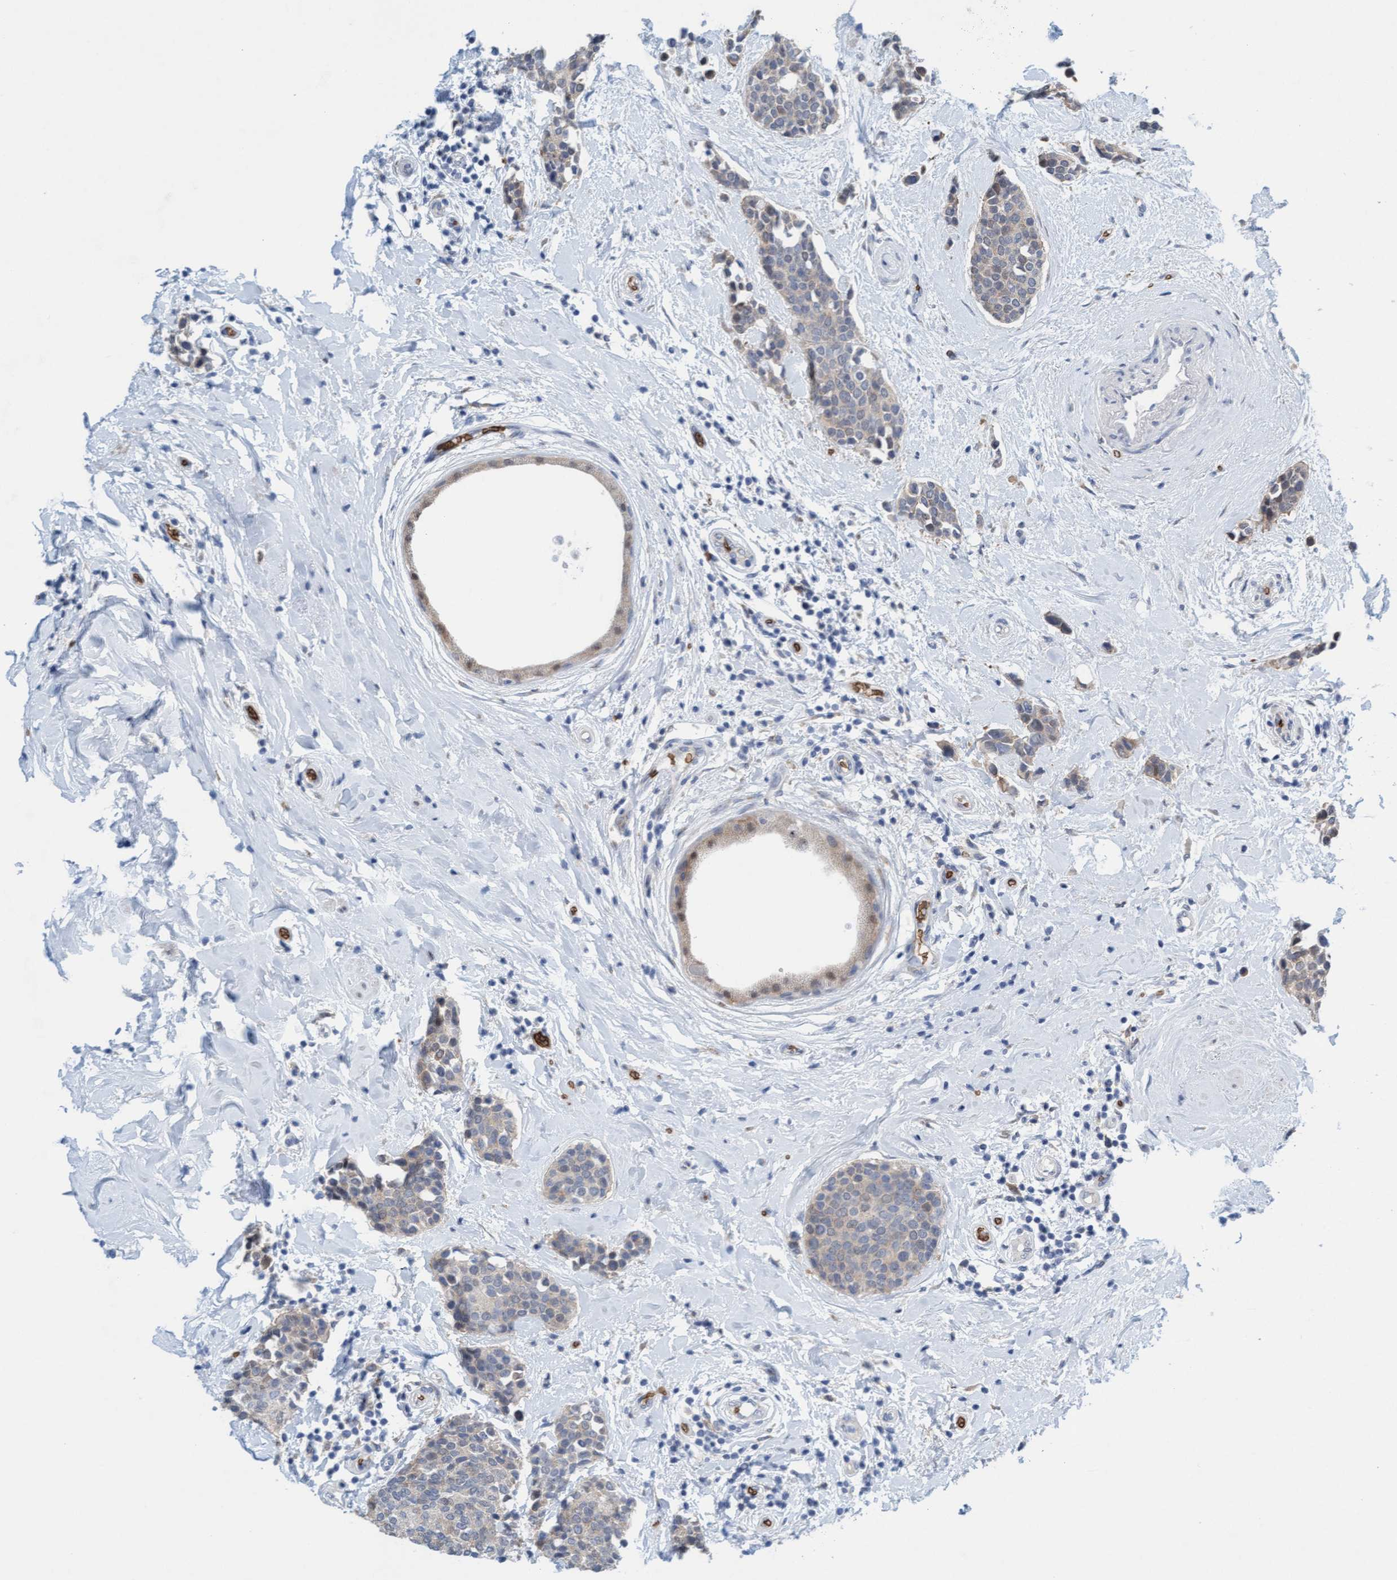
{"staining": {"intensity": "weak", "quantity": "<25%", "location": "cytoplasmic/membranous"}, "tissue": "breast cancer", "cell_type": "Tumor cells", "image_type": "cancer", "snomed": [{"axis": "morphology", "description": "Duct carcinoma"}, {"axis": "topography", "description": "Breast"}], "caption": "Tumor cells show no significant protein staining in breast cancer (invasive ductal carcinoma).", "gene": "SPEM2", "patient": {"sex": "female", "age": 55}}